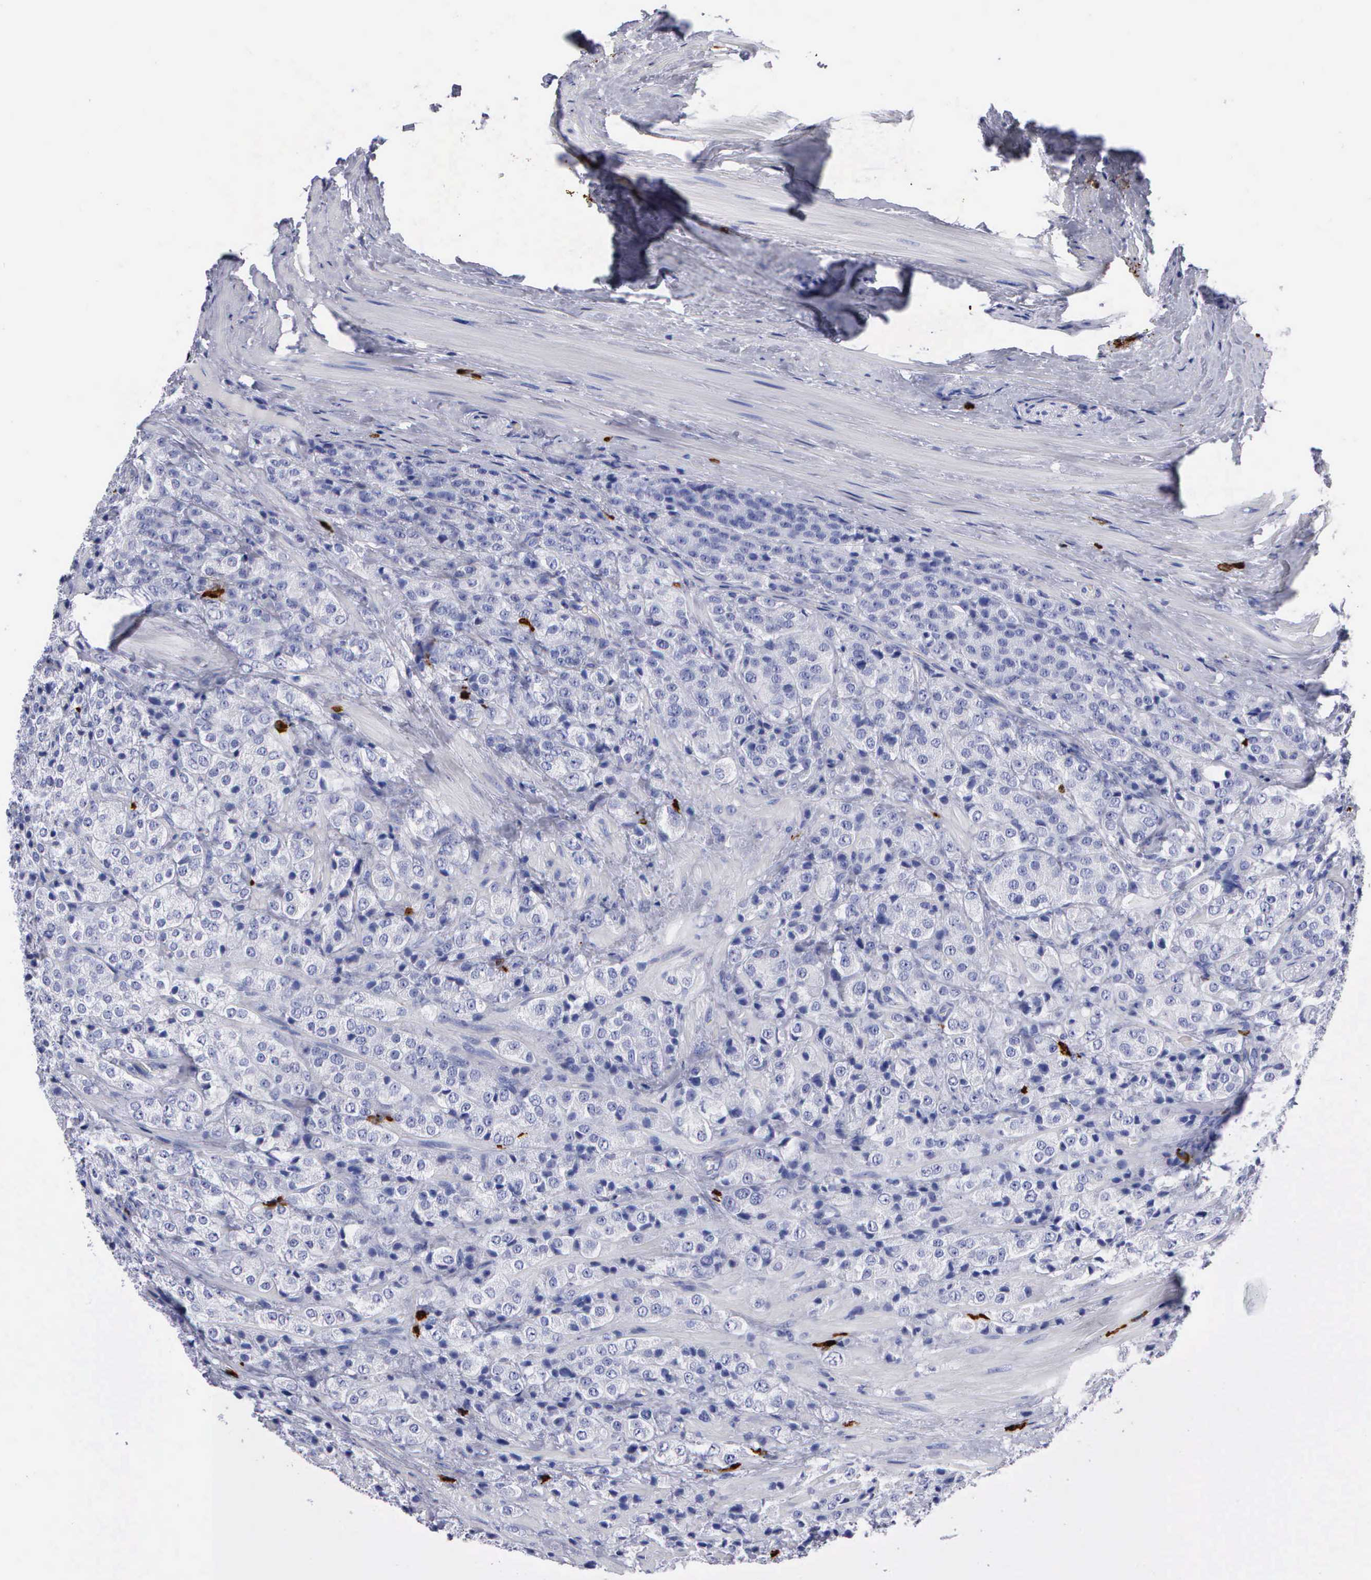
{"staining": {"intensity": "negative", "quantity": "none", "location": "none"}, "tissue": "prostate cancer", "cell_type": "Tumor cells", "image_type": "cancer", "snomed": [{"axis": "morphology", "description": "Adenocarcinoma, Medium grade"}, {"axis": "topography", "description": "Prostate"}], "caption": "The image exhibits no staining of tumor cells in prostate cancer (adenocarcinoma (medium-grade)).", "gene": "CTSG", "patient": {"sex": "male", "age": 70}}